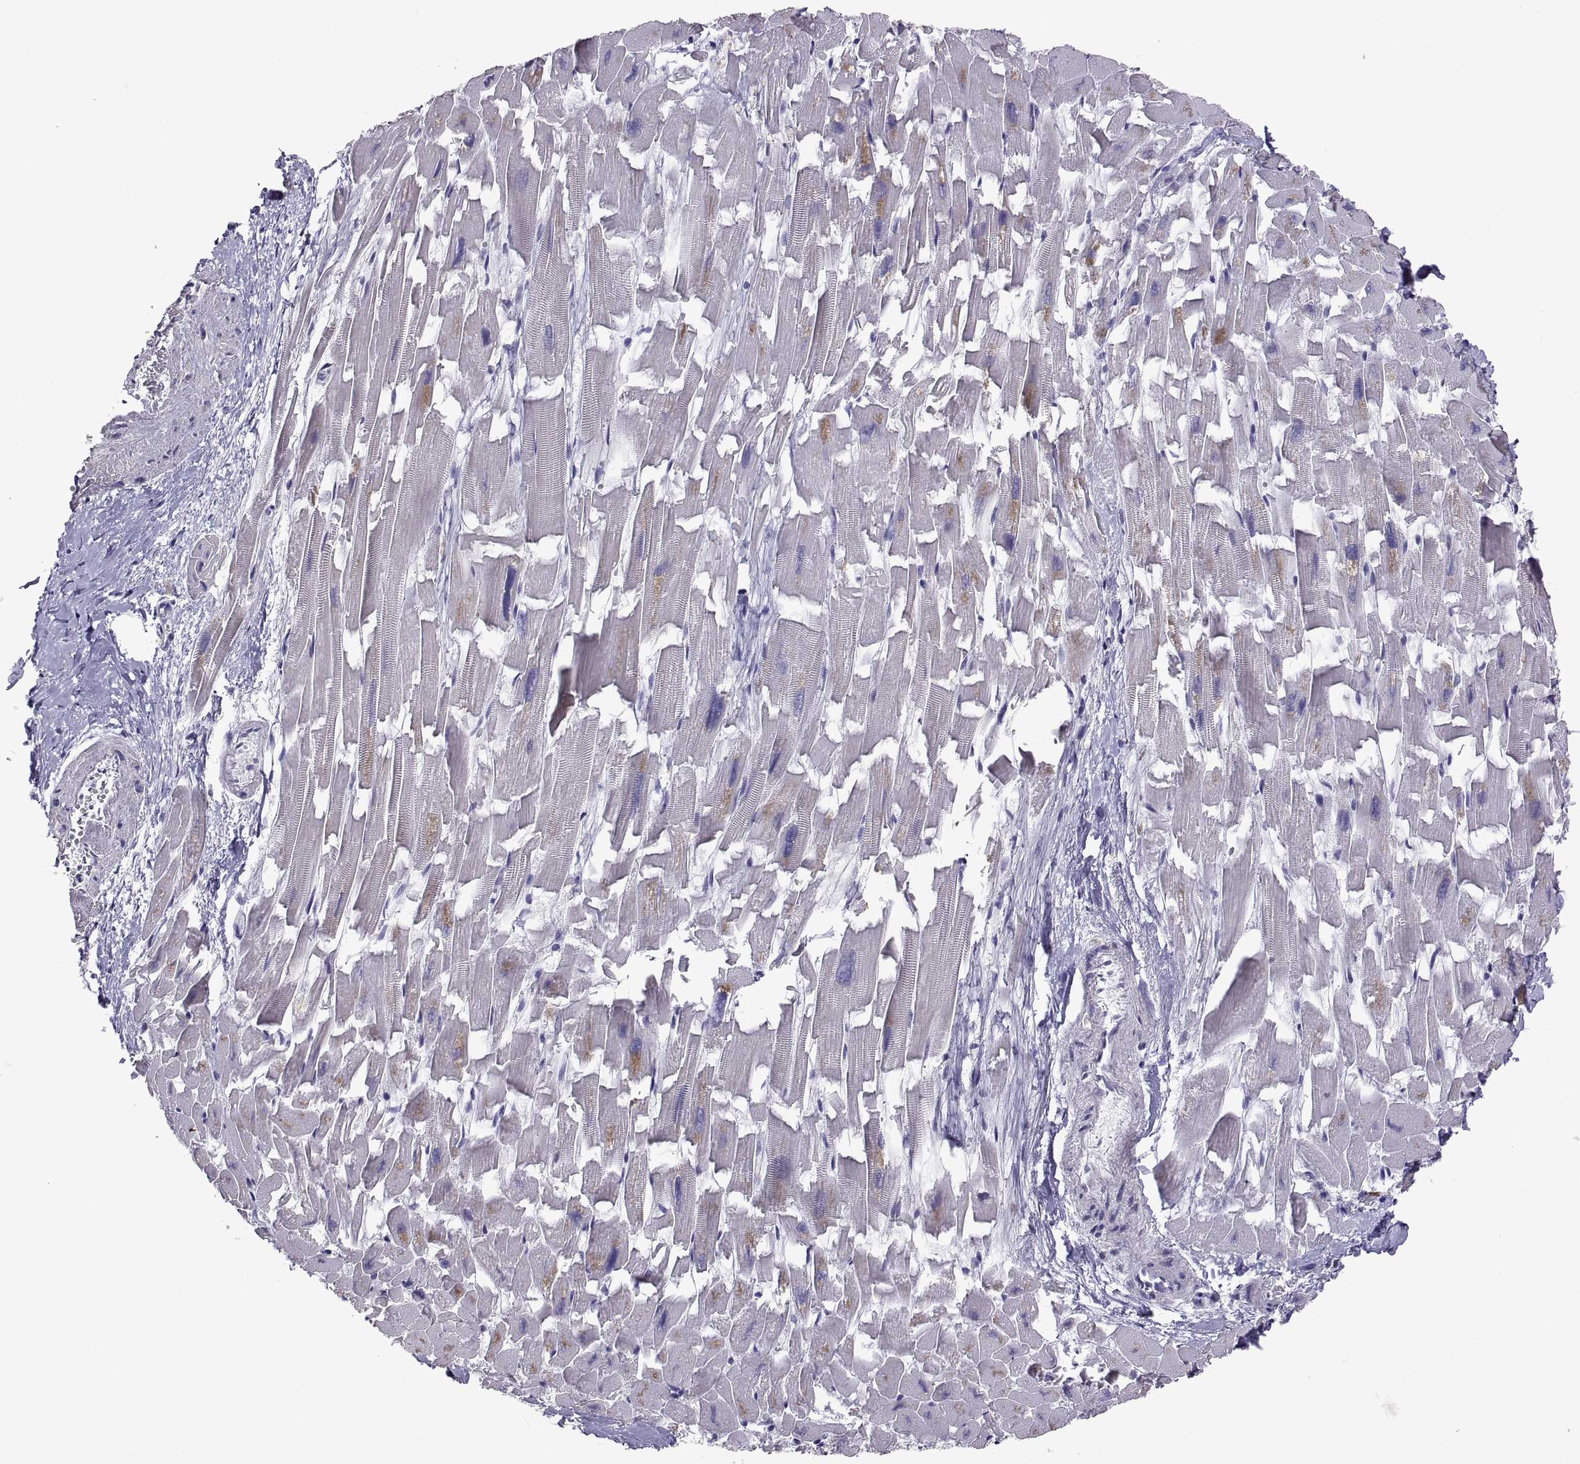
{"staining": {"intensity": "negative", "quantity": "none", "location": "none"}, "tissue": "heart muscle", "cell_type": "Cardiomyocytes", "image_type": "normal", "snomed": [{"axis": "morphology", "description": "Normal tissue, NOS"}, {"axis": "topography", "description": "Heart"}], "caption": "This is a image of immunohistochemistry staining of unremarkable heart muscle, which shows no expression in cardiomyocytes.", "gene": "MAGEB18", "patient": {"sex": "female", "age": 64}}